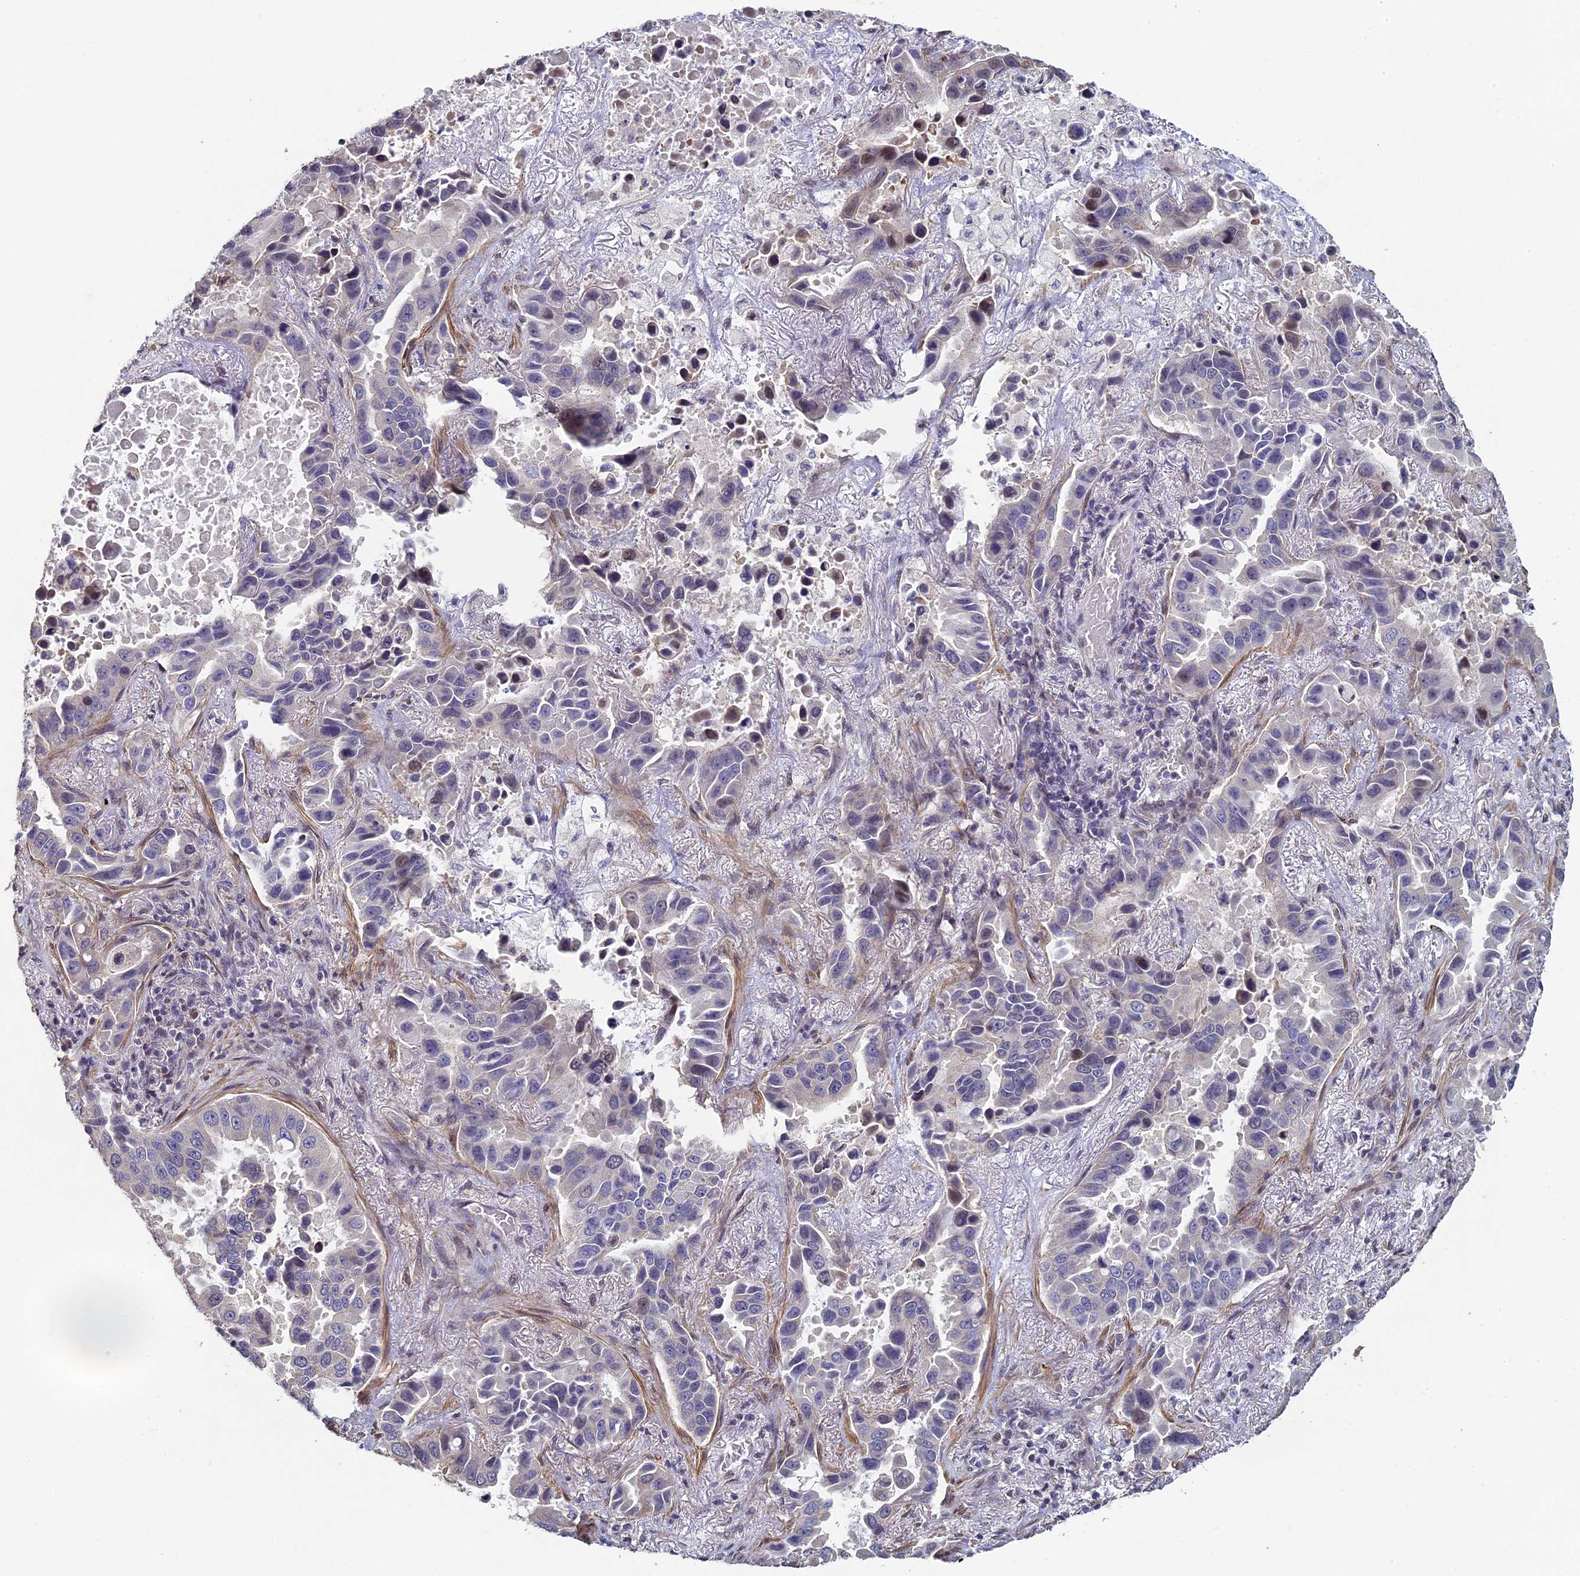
{"staining": {"intensity": "weak", "quantity": "<25%", "location": "cytoplasmic/membranous,nuclear"}, "tissue": "lung cancer", "cell_type": "Tumor cells", "image_type": "cancer", "snomed": [{"axis": "morphology", "description": "Adenocarcinoma, NOS"}, {"axis": "topography", "description": "Lung"}], "caption": "High magnification brightfield microscopy of lung cancer (adenocarcinoma) stained with DAB (3,3'-diaminobenzidine) (brown) and counterstained with hematoxylin (blue): tumor cells show no significant staining.", "gene": "DIXDC1", "patient": {"sex": "male", "age": 64}}